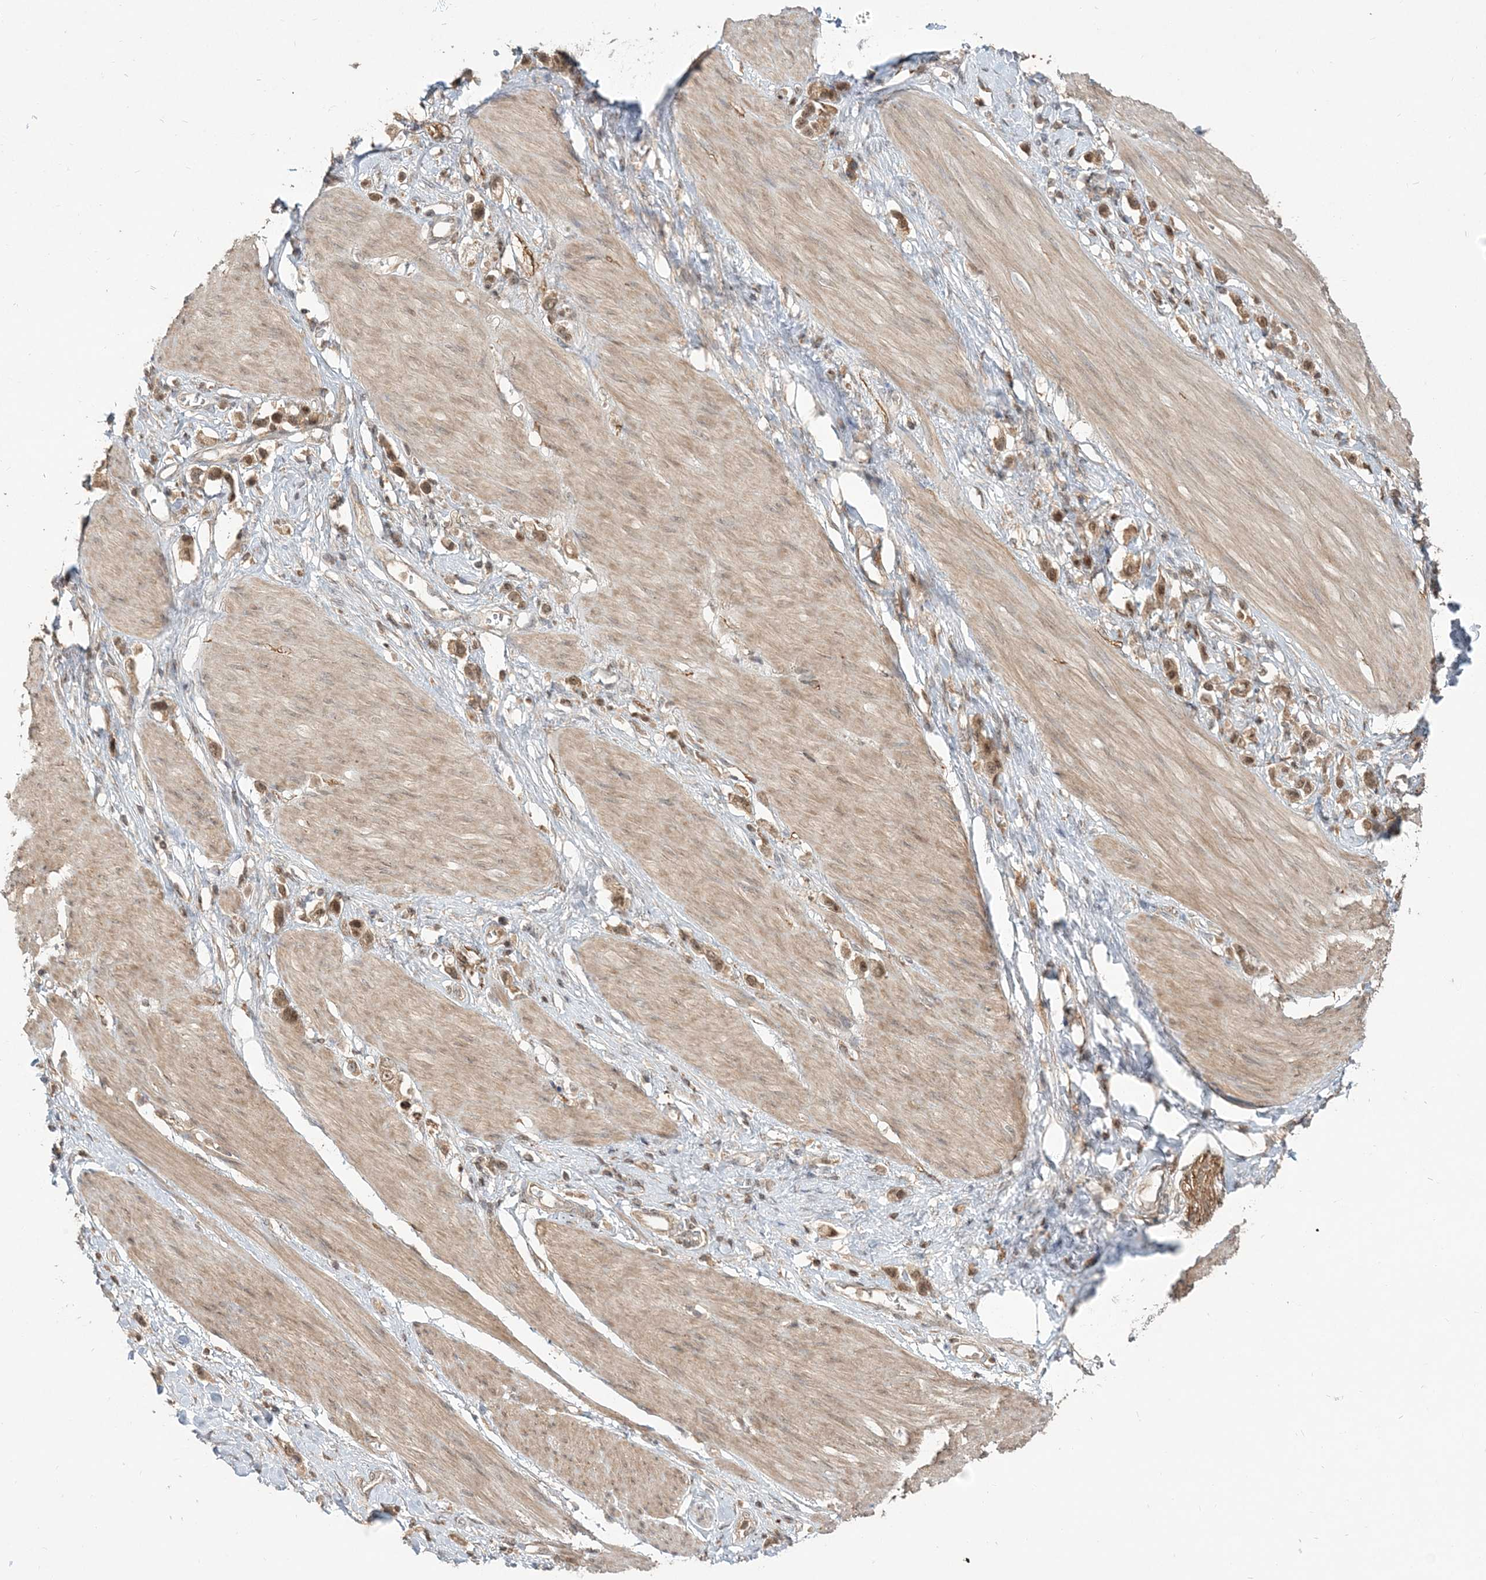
{"staining": {"intensity": "moderate", "quantity": ">75%", "location": "cytoplasmic/membranous,nuclear"}, "tissue": "stomach cancer", "cell_type": "Tumor cells", "image_type": "cancer", "snomed": [{"axis": "morphology", "description": "Adenocarcinoma, NOS"}, {"axis": "topography", "description": "Stomach"}], "caption": "Immunohistochemical staining of human stomach adenocarcinoma exhibits medium levels of moderate cytoplasmic/membranous and nuclear protein positivity in about >75% of tumor cells. (Brightfield microscopy of DAB IHC at high magnification).", "gene": "CAB39", "patient": {"sex": "female", "age": 65}}